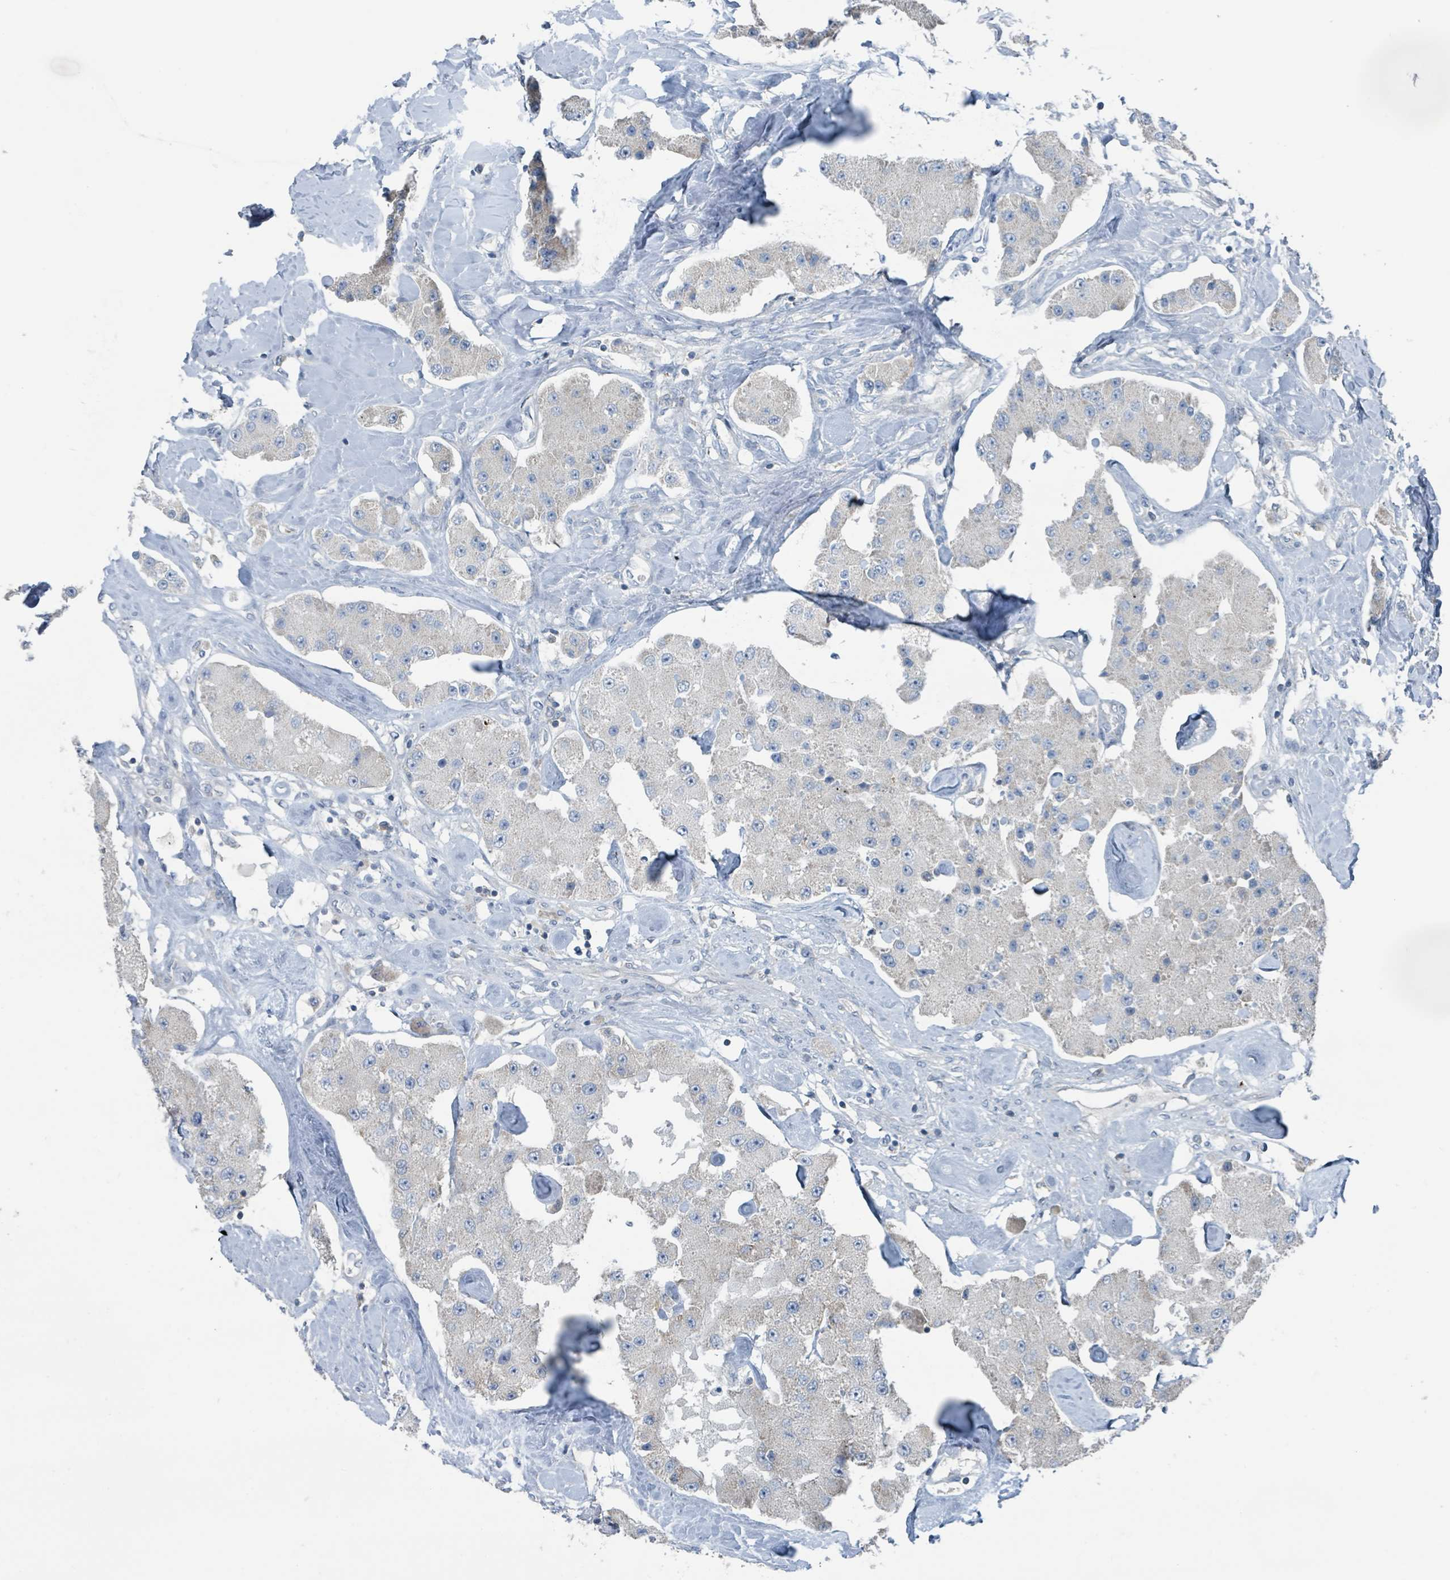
{"staining": {"intensity": "negative", "quantity": "none", "location": "none"}, "tissue": "carcinoid", "cell_type": "Tumor cells", "image_type": "cancer", "snomed": [{"axis": "morphology", "description": "Carcinoid, malignant, NOS"}, {"axis": "topography", "description": "Pancreas"}], "caption": "Carcinoid stained for a protein using IHC demonstrates no expression tumor cells.", "gene": "ACBD4", "patient": {"sex": "male", "age": 41}}